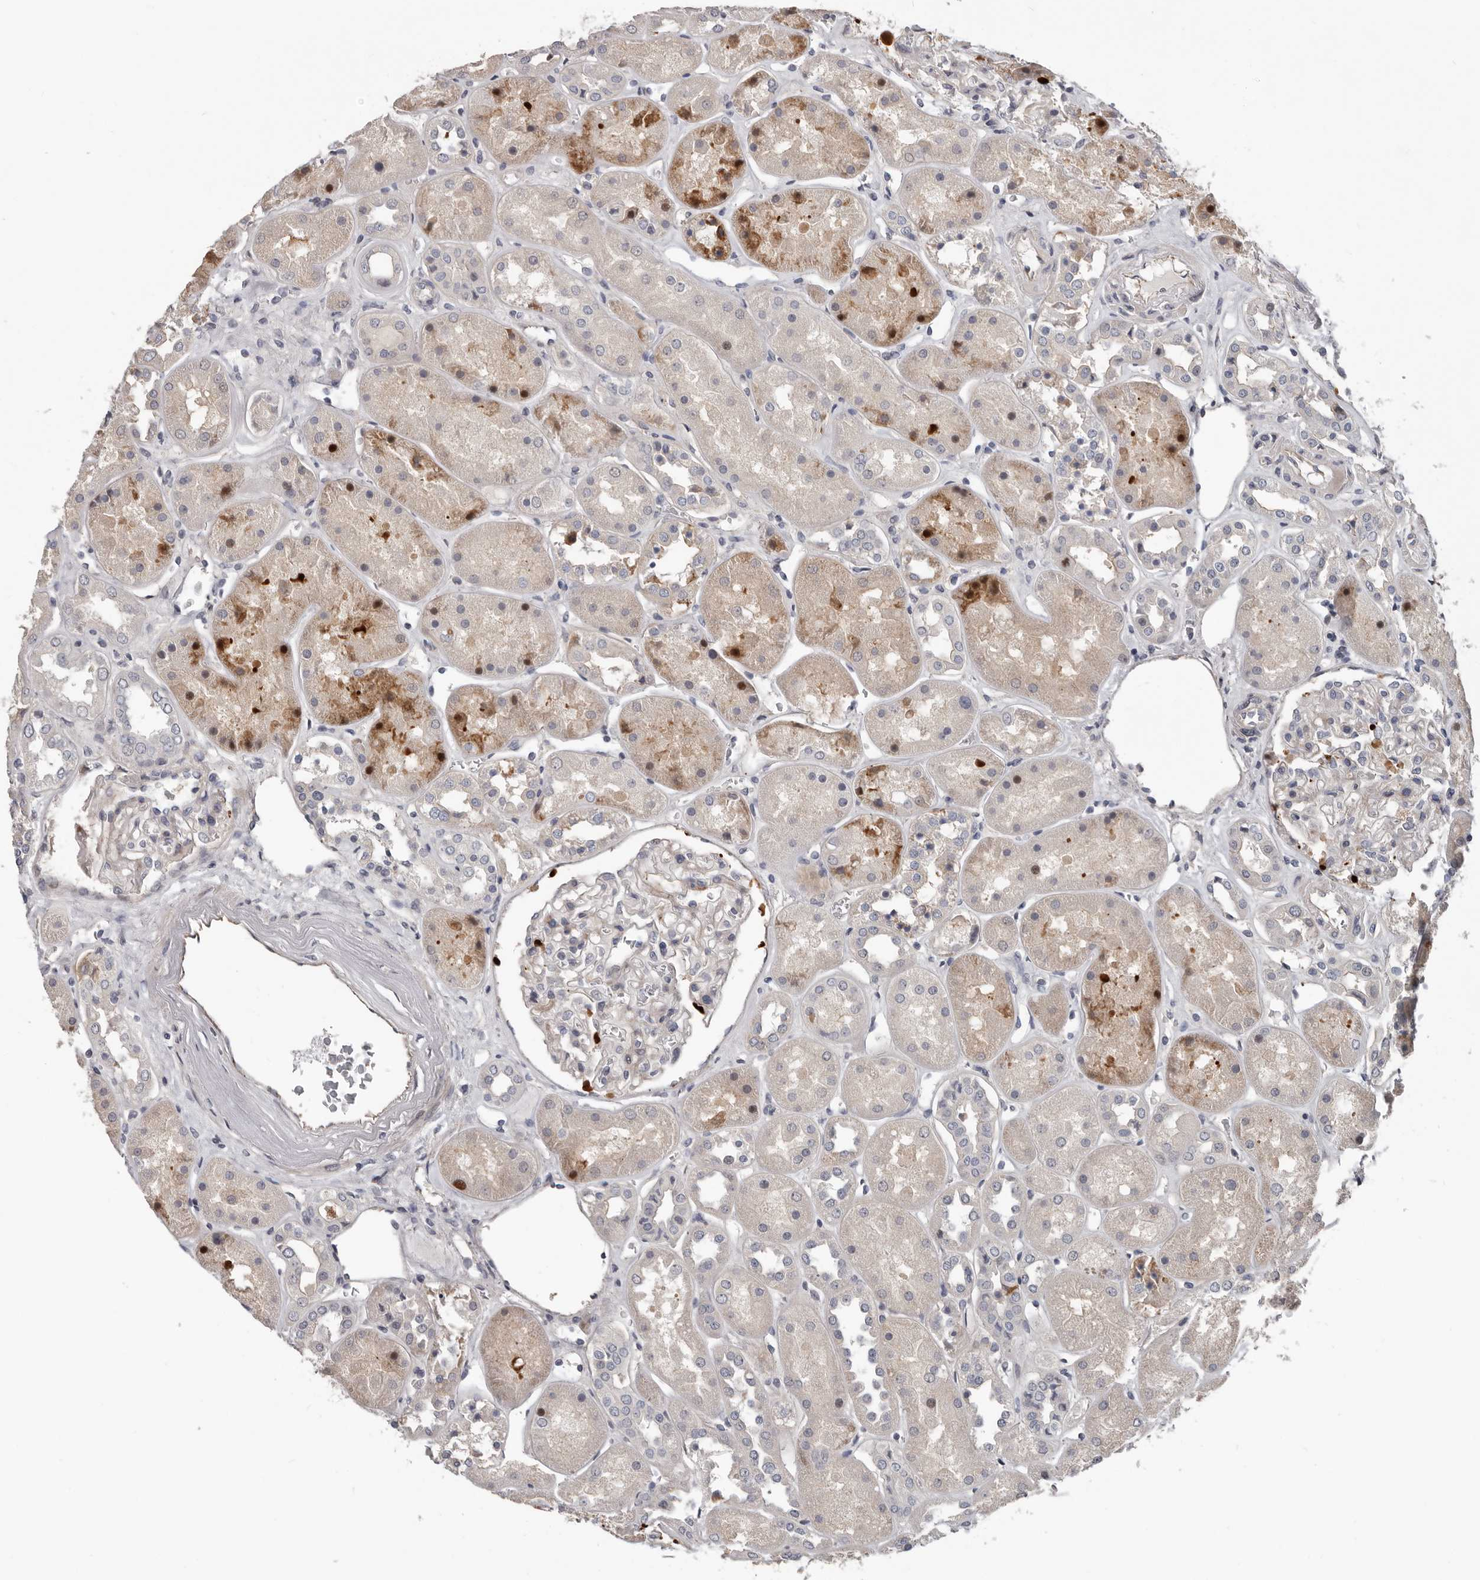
{"staining": {"intensity": "negative", "quantity": "none", "location": "none"}, "tissue": "kidney", "cell_type": "Cells in glomeruli", "image_type": "normal", "snomed": [{"axis": "morphology", "description": "Normal tissue, NOS"}, {"axis": "topography", "description": "Kidney"}], "caption": "Cells in glomeruli show no significant protein staining in benign kidney. (DAB (3,3'-diaminobenzidine) immunohistochemistry (IHC), high magnification).", "gene": "RNF217", "patient": {"sex": "male", "age": 70}}